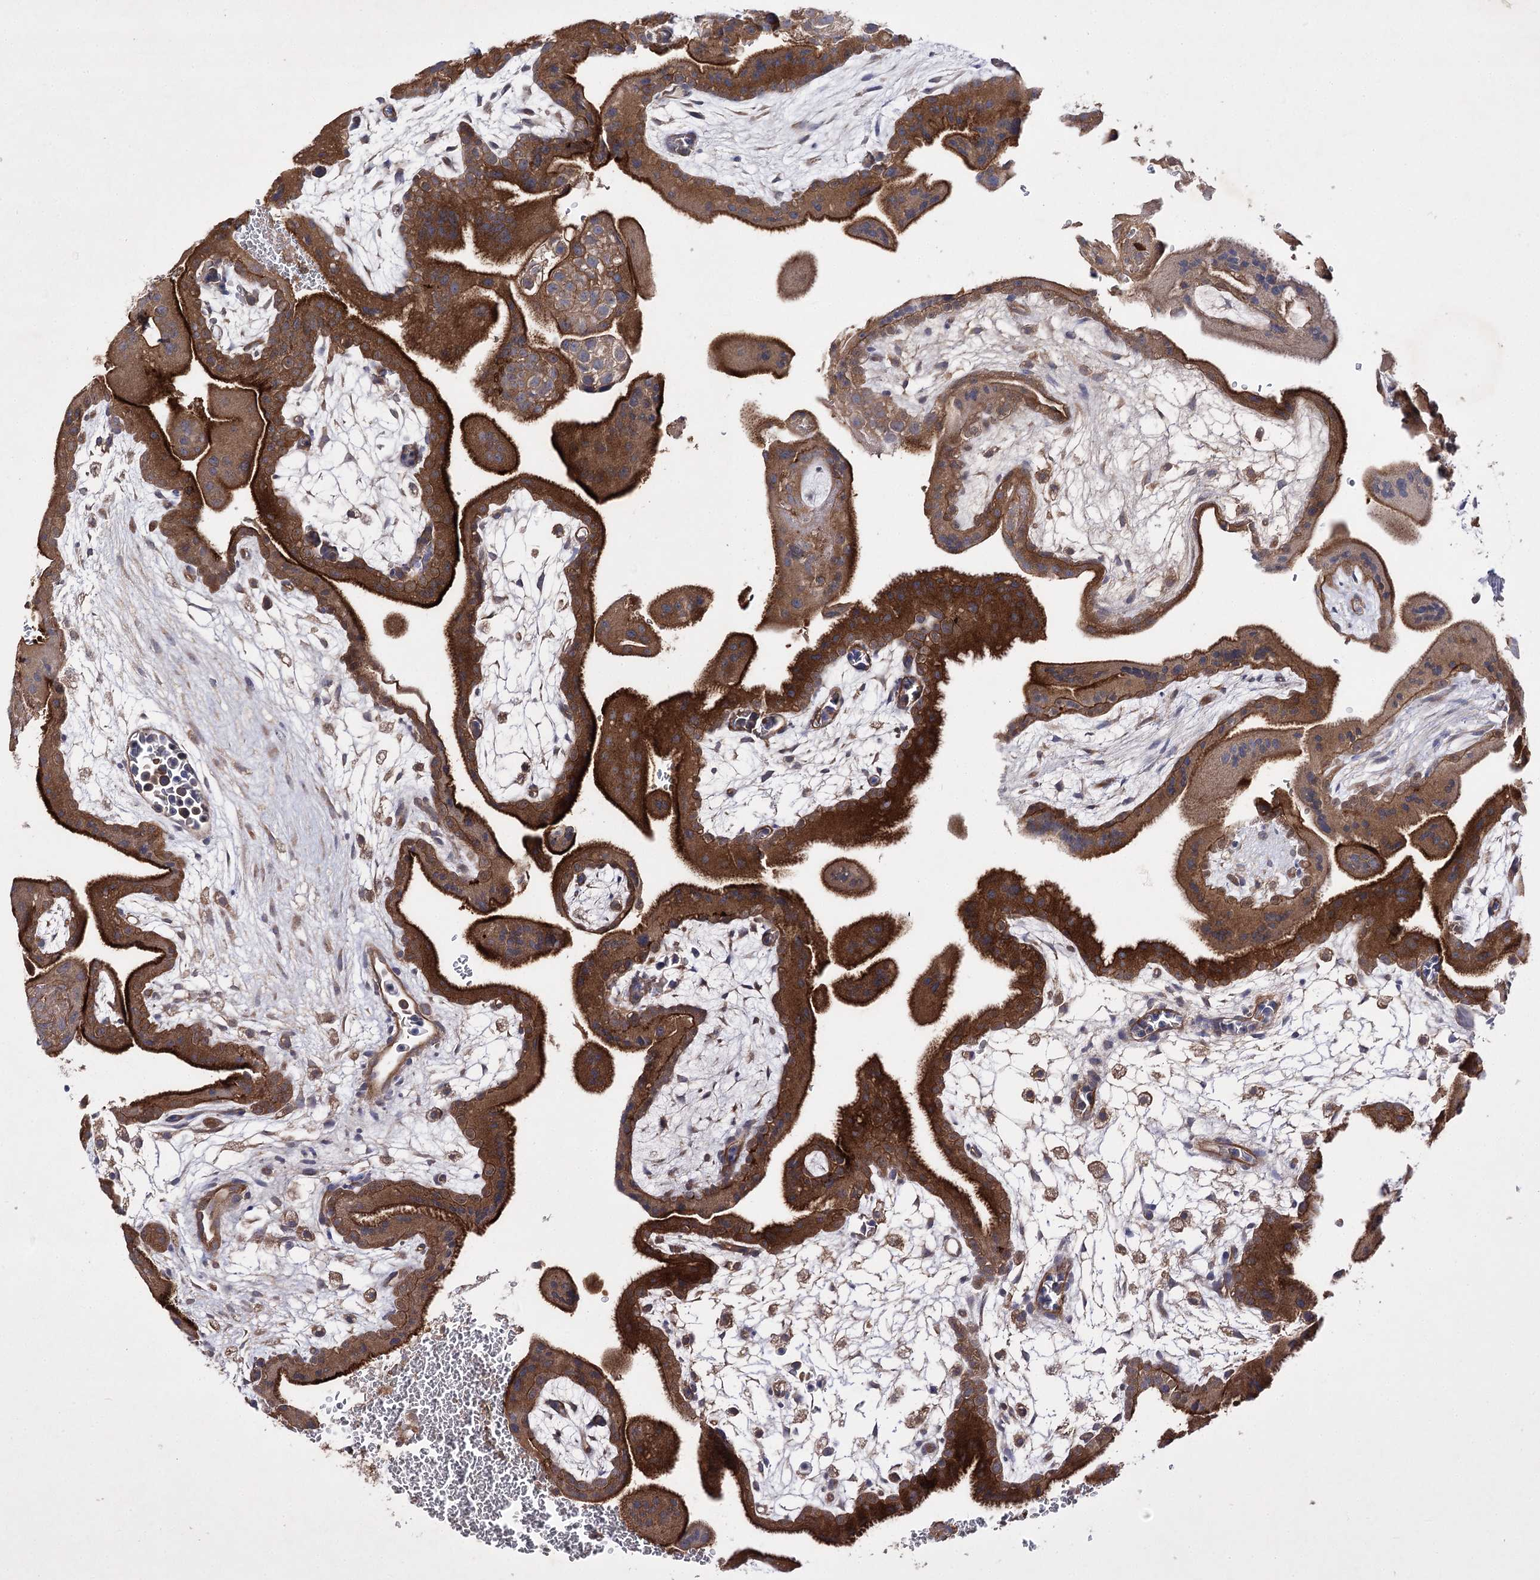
{"staining": {"intensity": "strong", "quantity": ">75%", "location": "cytoplasmic/membranous"}, "tissue": "placenta", "cell_type": "Trophoblastic cells", "image_type": "normal", "snomed": [{"axis": "morphology", "description": "Normal tissue, NOS"}, {"axis": "topography", "description": "Placenta"}], "caption": "Immunohistochemical staining of normal human placenta displays strong cytoplasmic/membranous protein positivity in about >75% of trophoblastic cells. (brown staining indicates protein expression, while blue staining denotes nuclei).", "gene": "BCR", "patient": {"sex": "female", "age": 35}}